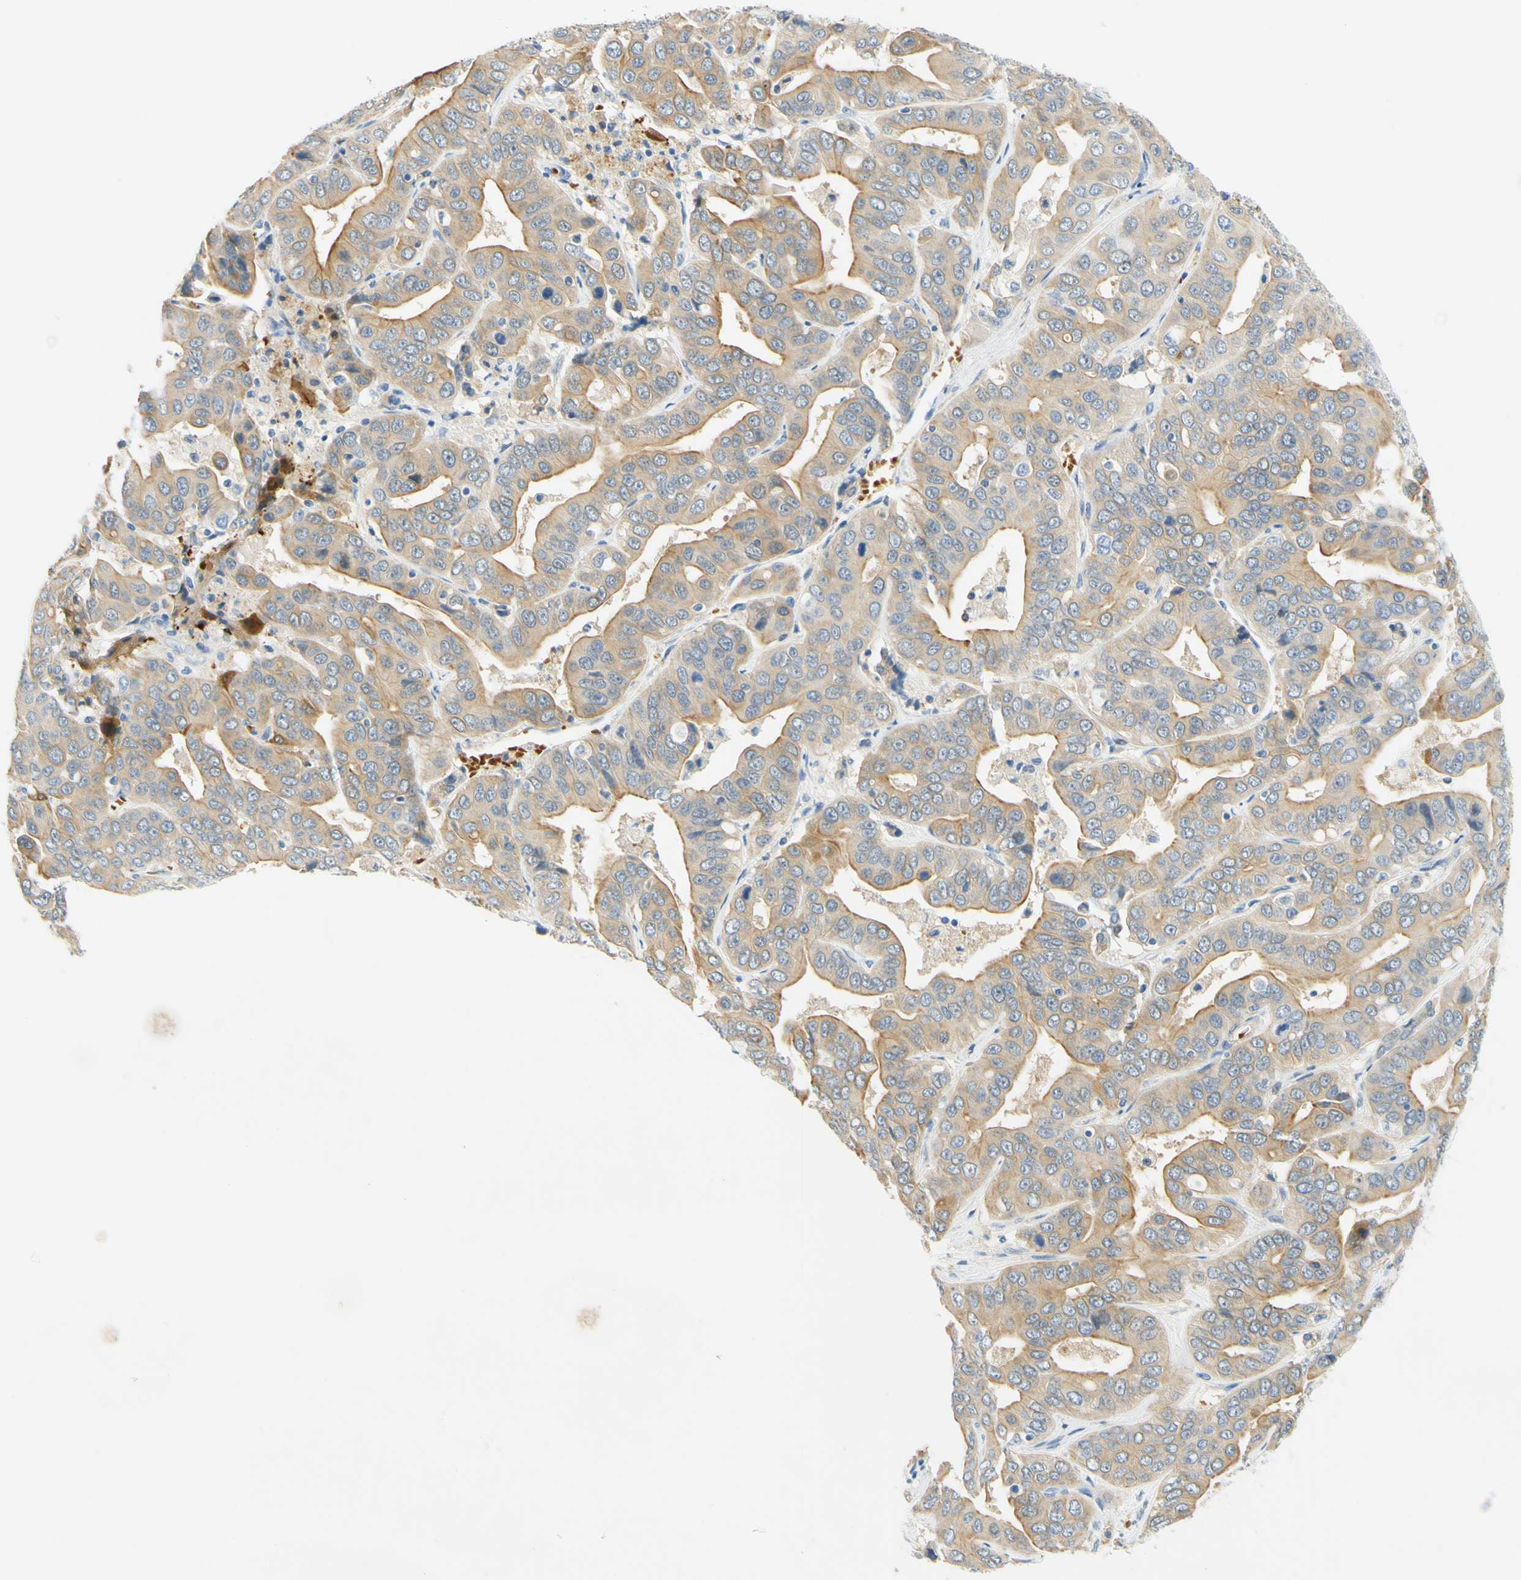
{"staining": {"intensity": "moderate", "quantity": ">75%", "location": "cytoplasmic/membranous"}, "tissue": "liver cancer", "cell_type": "Tumor cells", "image_type": "cancer", "snomed": [{"axis": "morphology", "description": "Cholangiocarcinoma"}, {"axis": "topography", "description": "Liver"}], "caption": "The image demonstrates immunohistochemical staining of liver cholangiocarcinoma. There is moderate cytoplasmic/membranous expression is seen in about >75% of tumor cells.", "gene": "ENTREP2", "patient": {"sex": "female", "age": 52}}